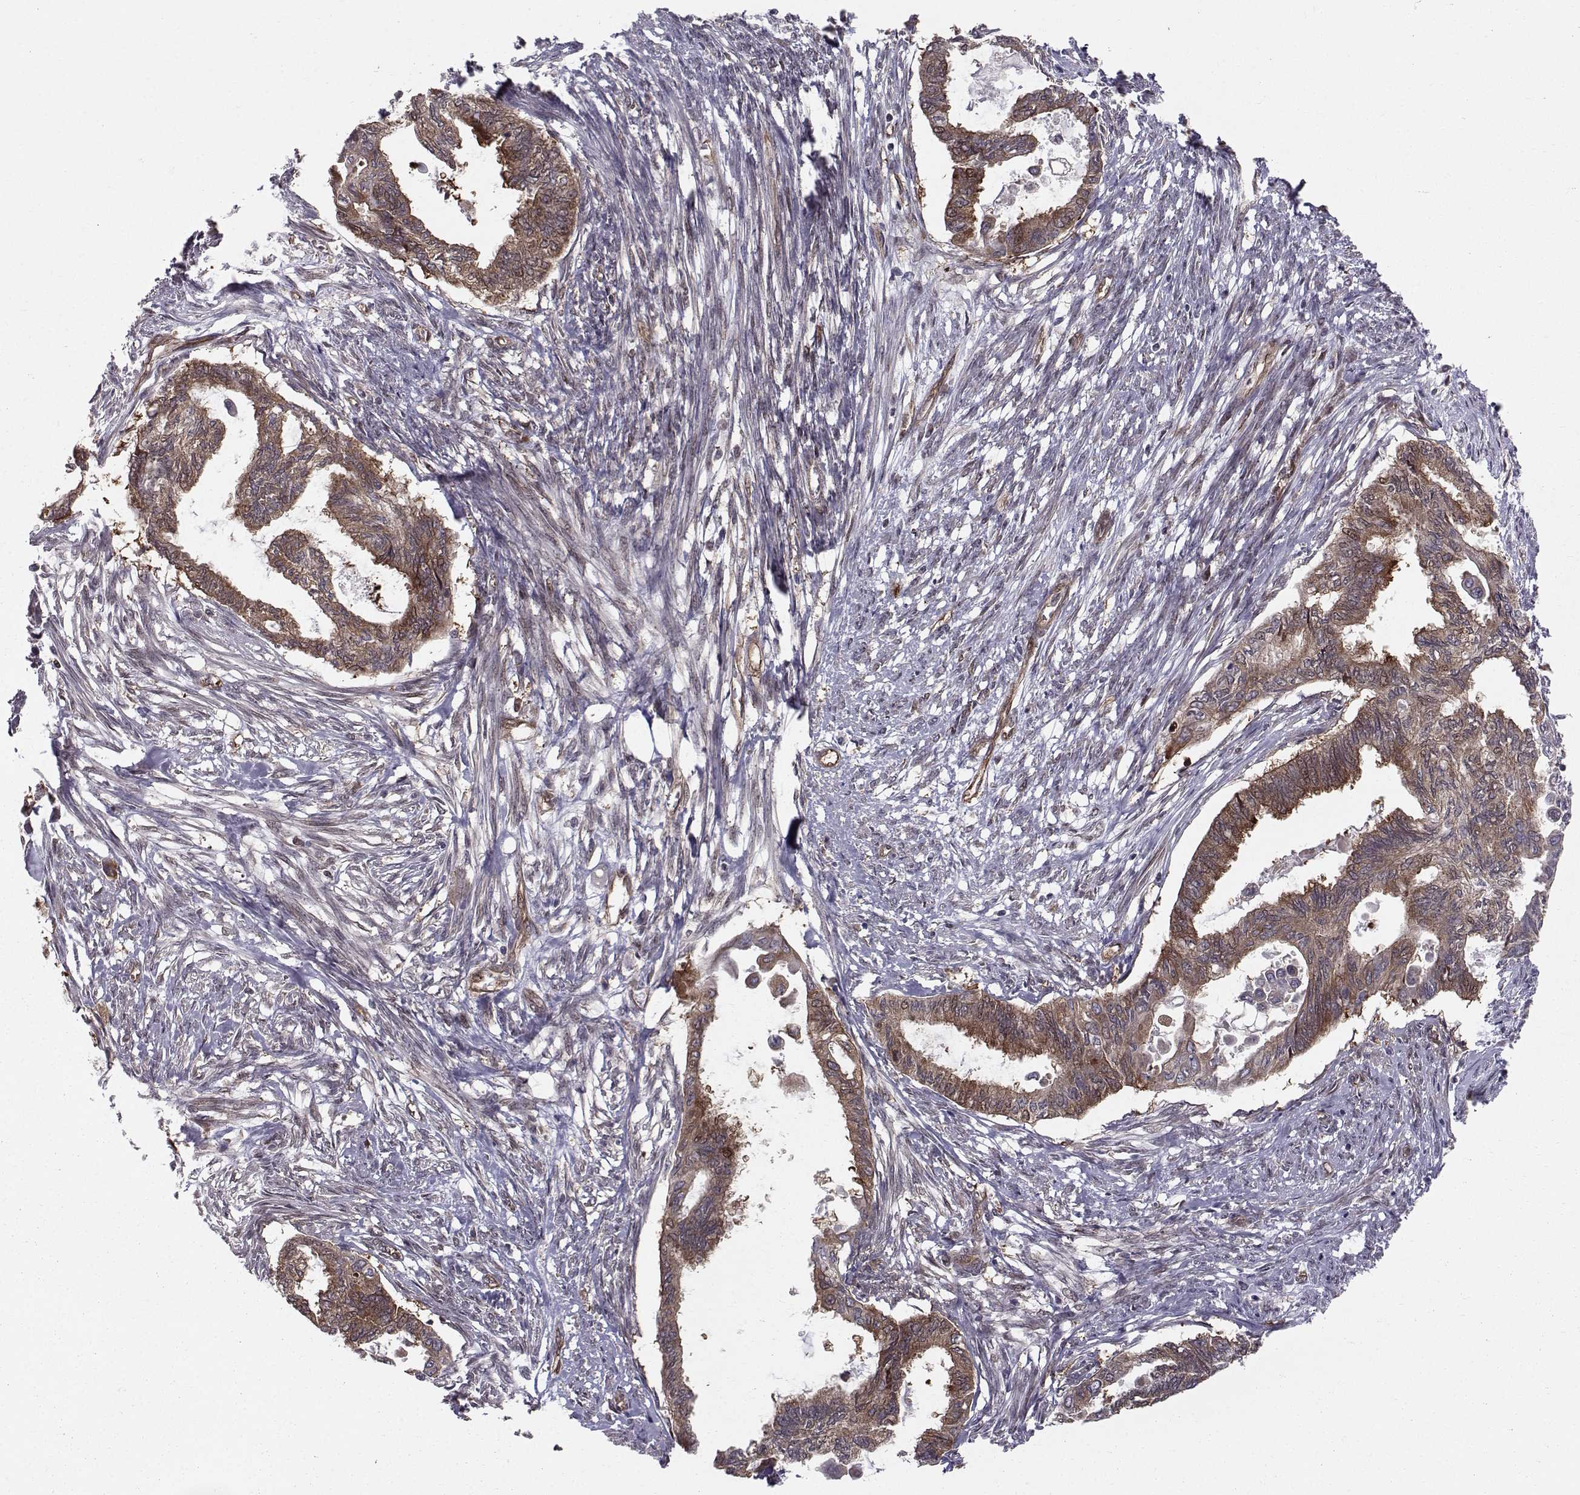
{"staining": {"intensity": "moderate", "quantity": ">75%", "location": "cytoplasmic/membranous"}, "tissue": "endometrial cancer", "cell_type": "Tumor cells", "image_type": "cancer", "snomed": [{"axis": "morphology", "description": "Adenocarcinoma, NOS"}, {"axis": "topography", "description": "Endometrium"}], "caption": "Approximately >75% of tumor cells in adenocarcinoma (endometrial) show moderate cytoplasmic/membranous protein positivity as visualized by brown immunohistochemical staining.", "gene": "HSP90AB1", "patient": {"sex": "female", "age": 86}}